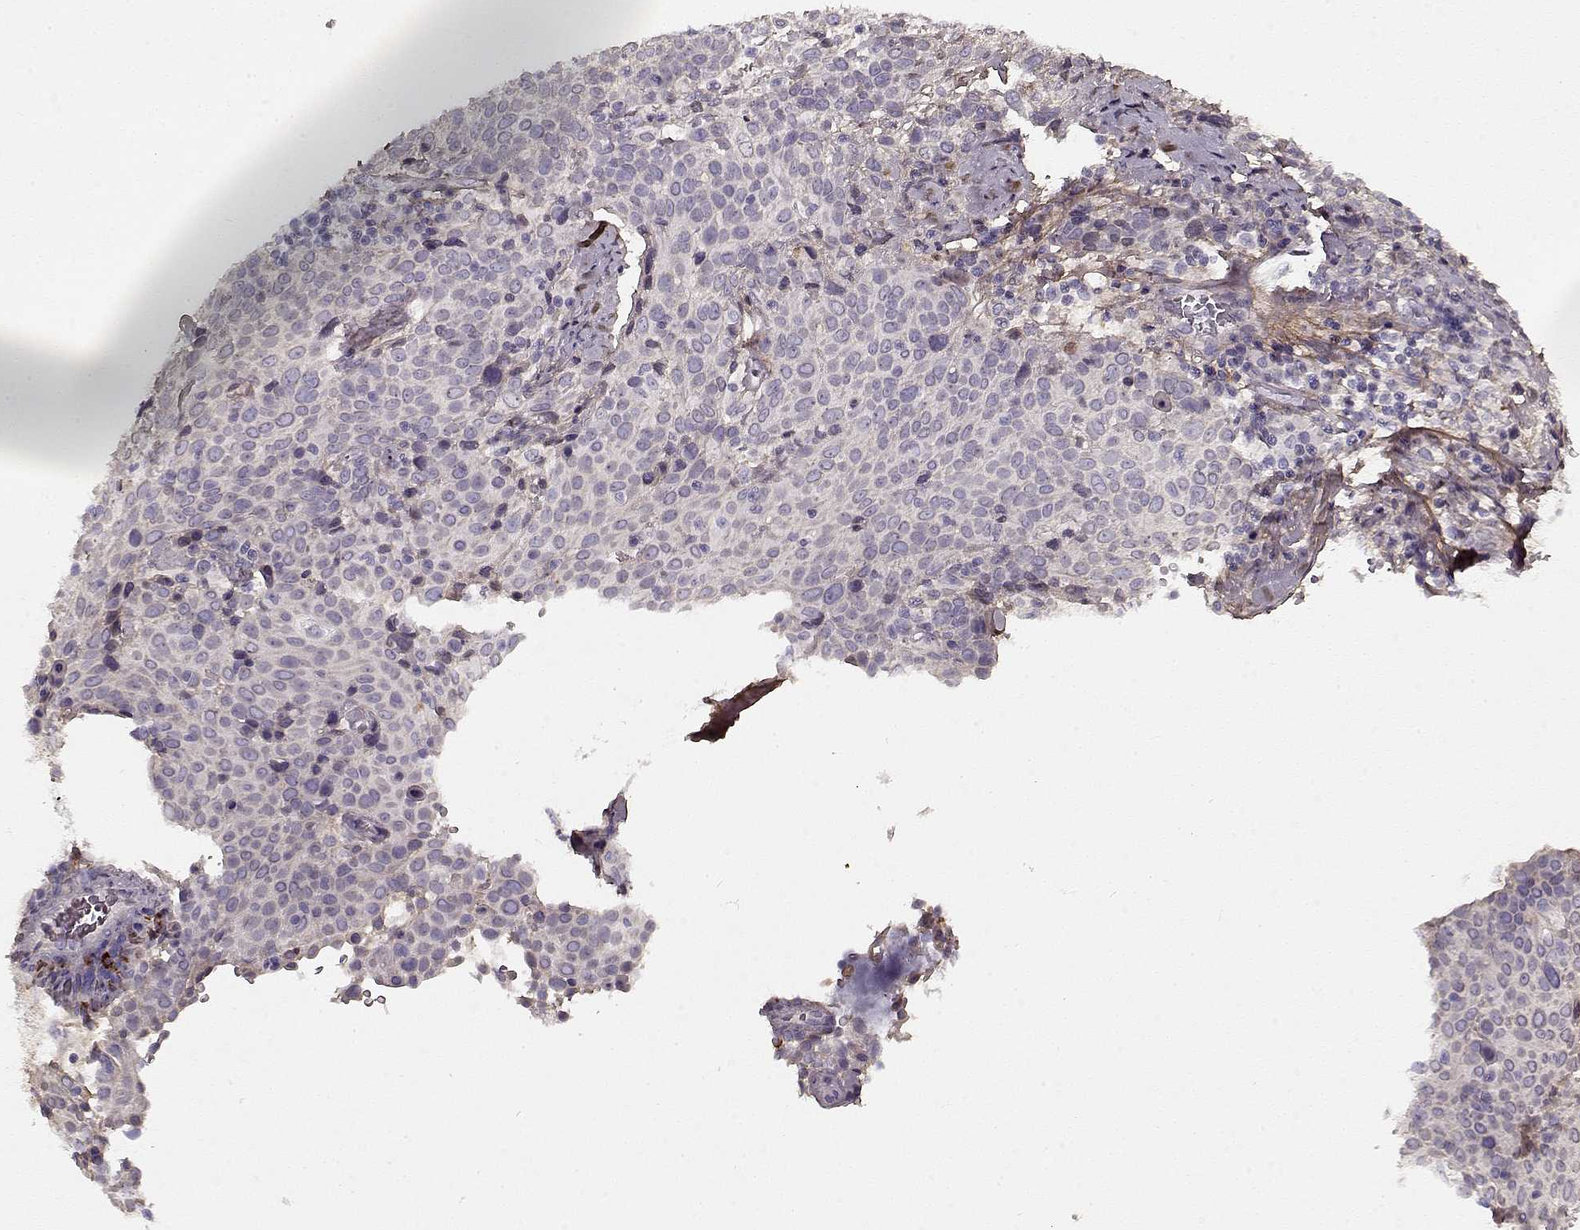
{"staining": {"intensity": "negative", "quantity": "none", "location": "none"}, "tissue": "cervical cancer", "cell_type": "Tumor cells", "image_type": "cancer", "snomed": [{"axis": "morphology", "description": "Squamous cell carcinoma, NOS"}, {"axis": "topography", "description": "Cervix"}], "caption": "A photomicrograph of human cervical cancer is negative for staining in tumor cells.", "gene": "LUM", "patient": {"sex": "female", "age": 61}}